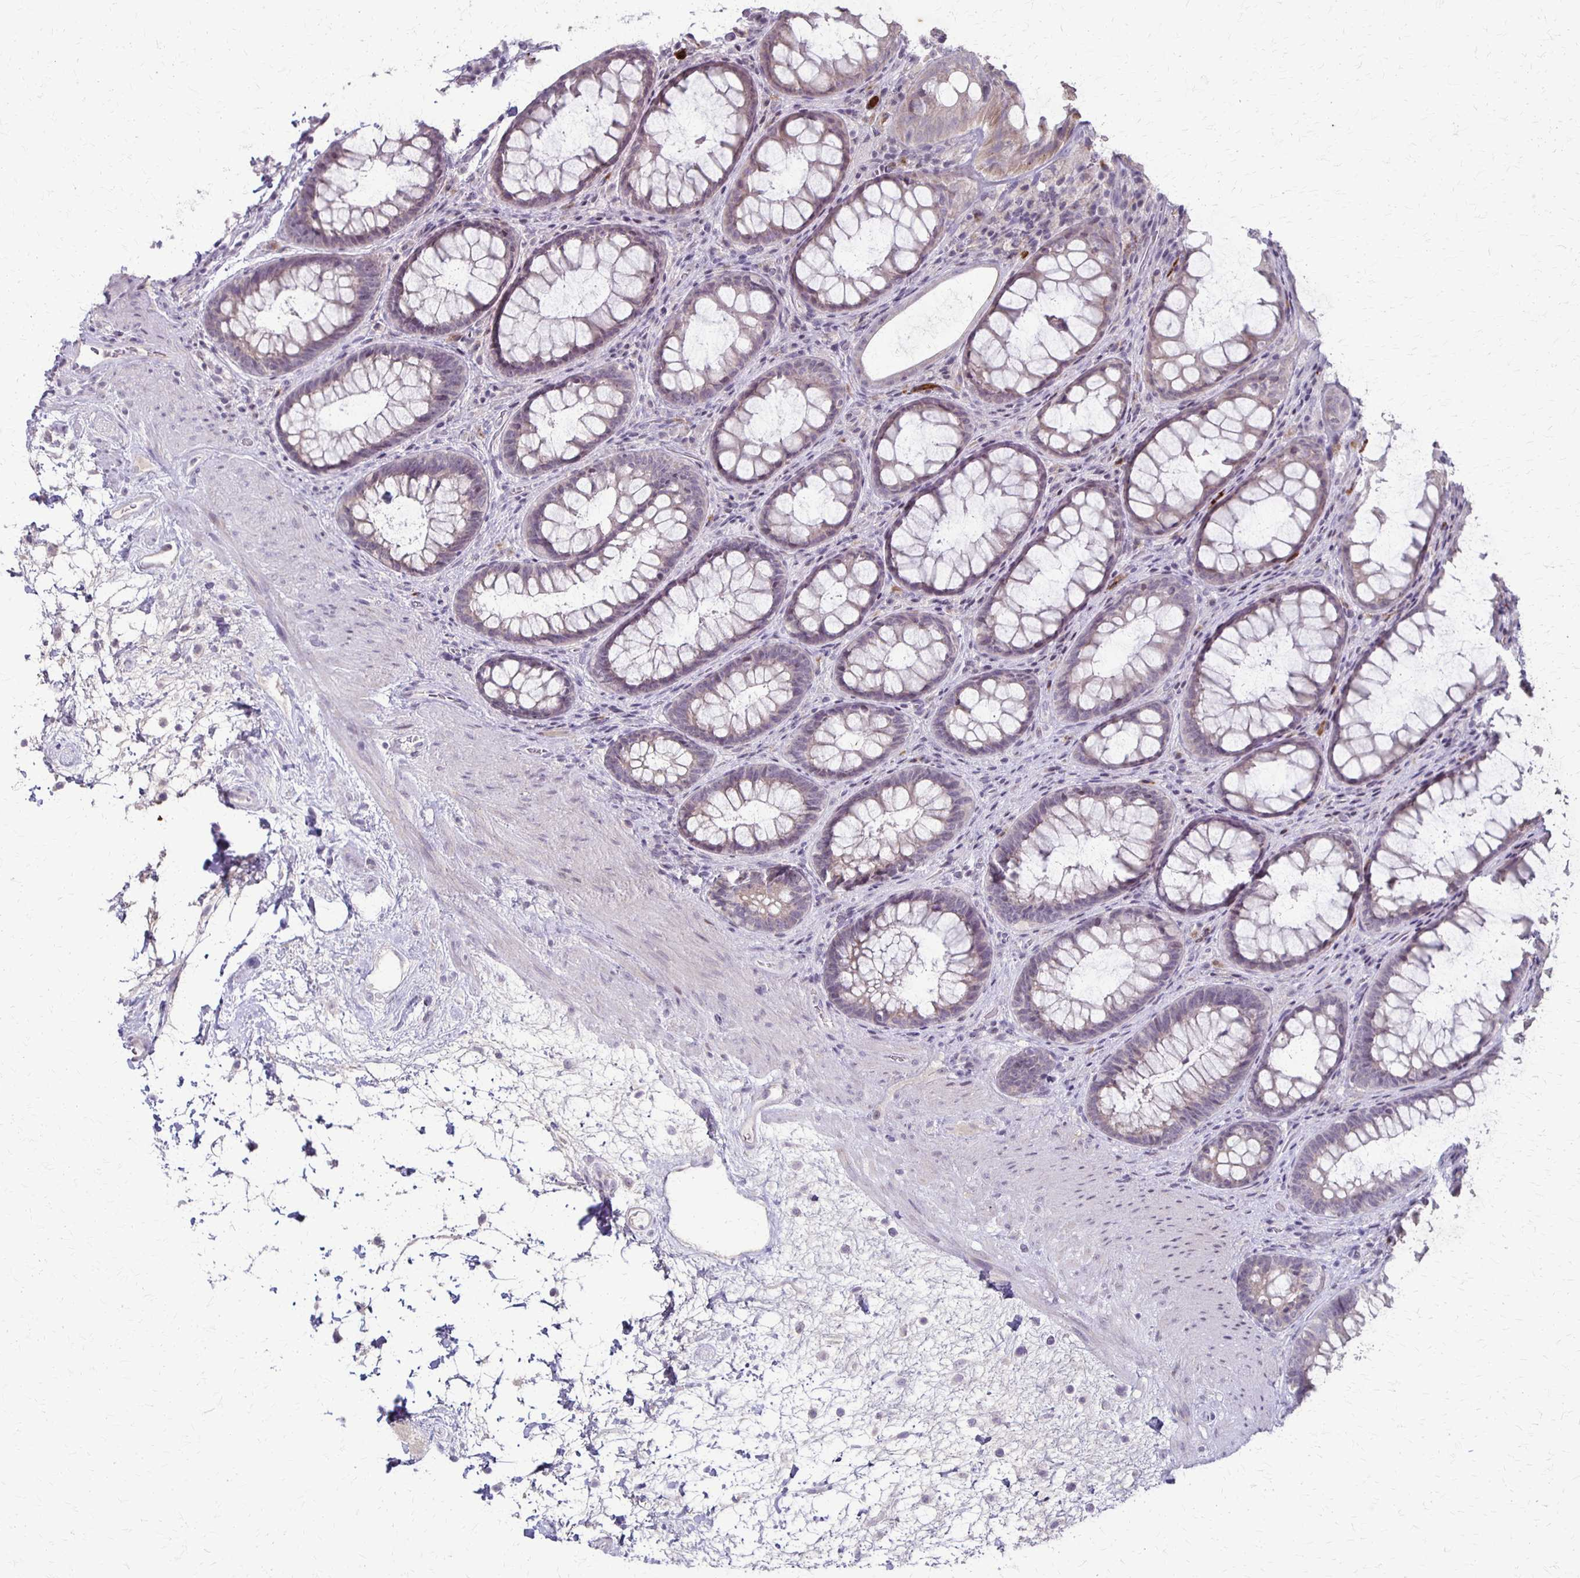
{"staining": {"intensity": "weak", "quantity": "25%-75%", "location": "cytoplasmic/membranous"}, "tissue": "rectum", "cell_type": "Glandular cells", "image_type": "normal", "snomed": [{"axis": "morphology", "description": "Normal tissue, NOS"}, {"axis": "topography", "description": "Rectum"}], "caption": "A brown stain highlights weak cytoplasmic/membranous expression of a protein in glandular cells of unremarkable human rectum.", "gene": "SLC35E2B", "patient": {"sex": "male", "age": 72}}